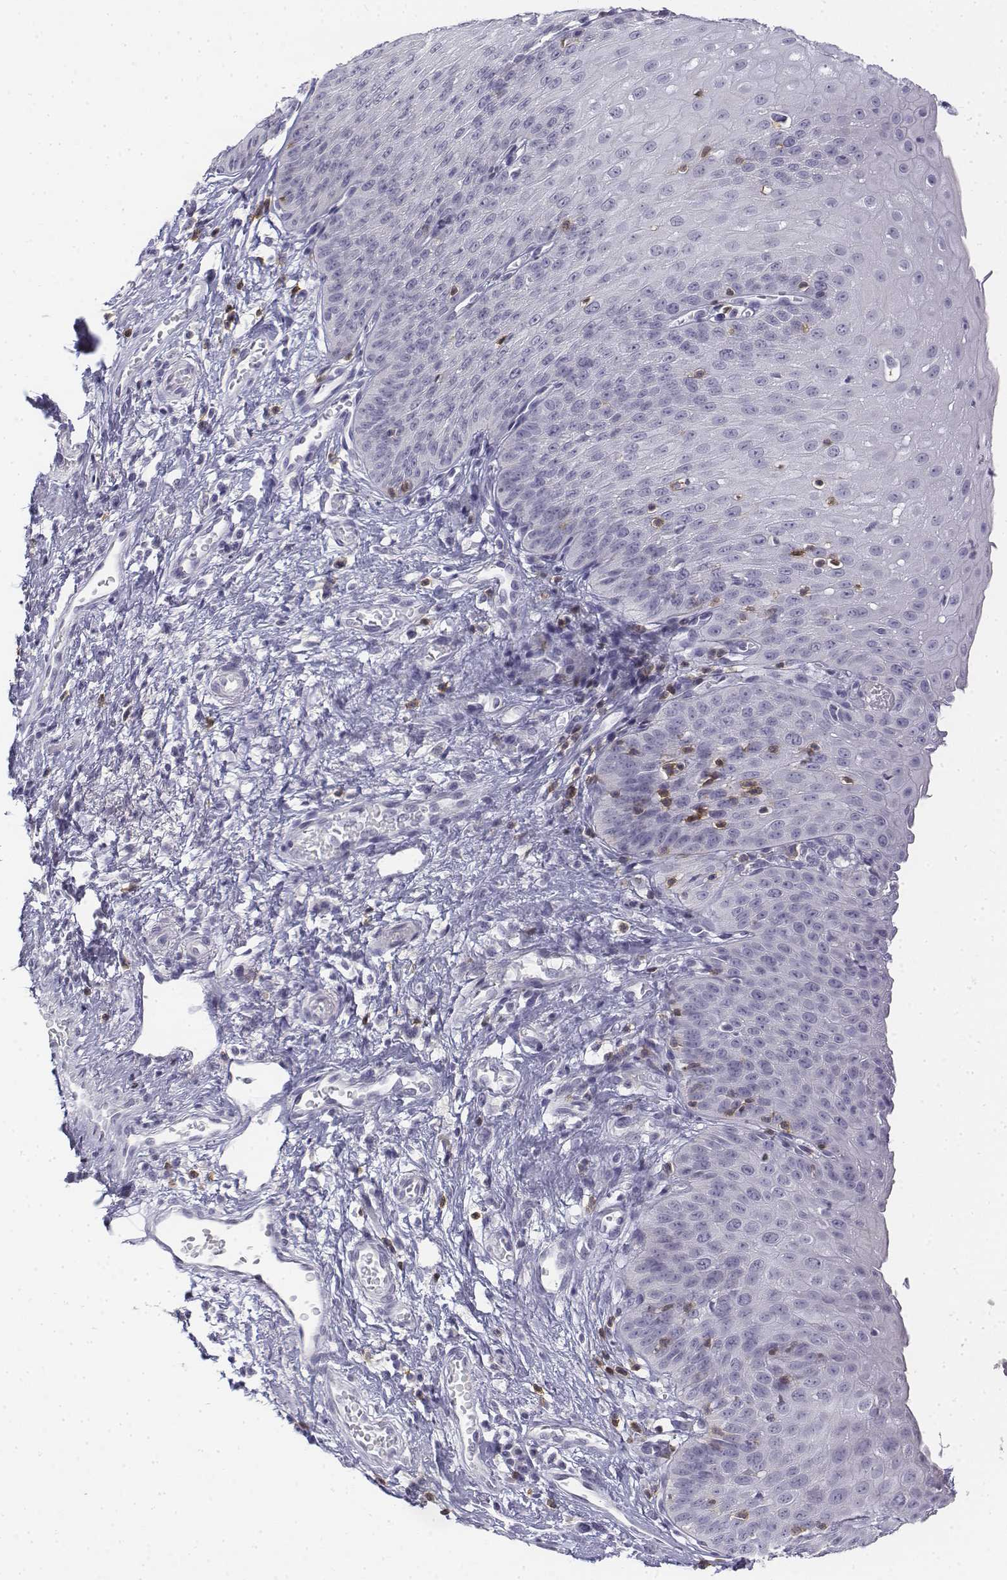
{"staining": {"intensity": "negative", "quantity": "none", "location": "none"}, "tissue": "esophagus", "cell_type": "Squamous epithelial cells", "image_type": "normal", "snomed": [{"axis": "morphology", "description": "Normal tissue, NOS"}, {"axis": "topography", "description": "Esophagus"}], "caption": "Squamous epithelial cells are negative for brown protein staining in normal esophagus. (DAB immunohistochemistry visualized using brightfield microscopy, high magnification).", "gene": "CD3E", "patient": {"sex": "male", "age": 71}}